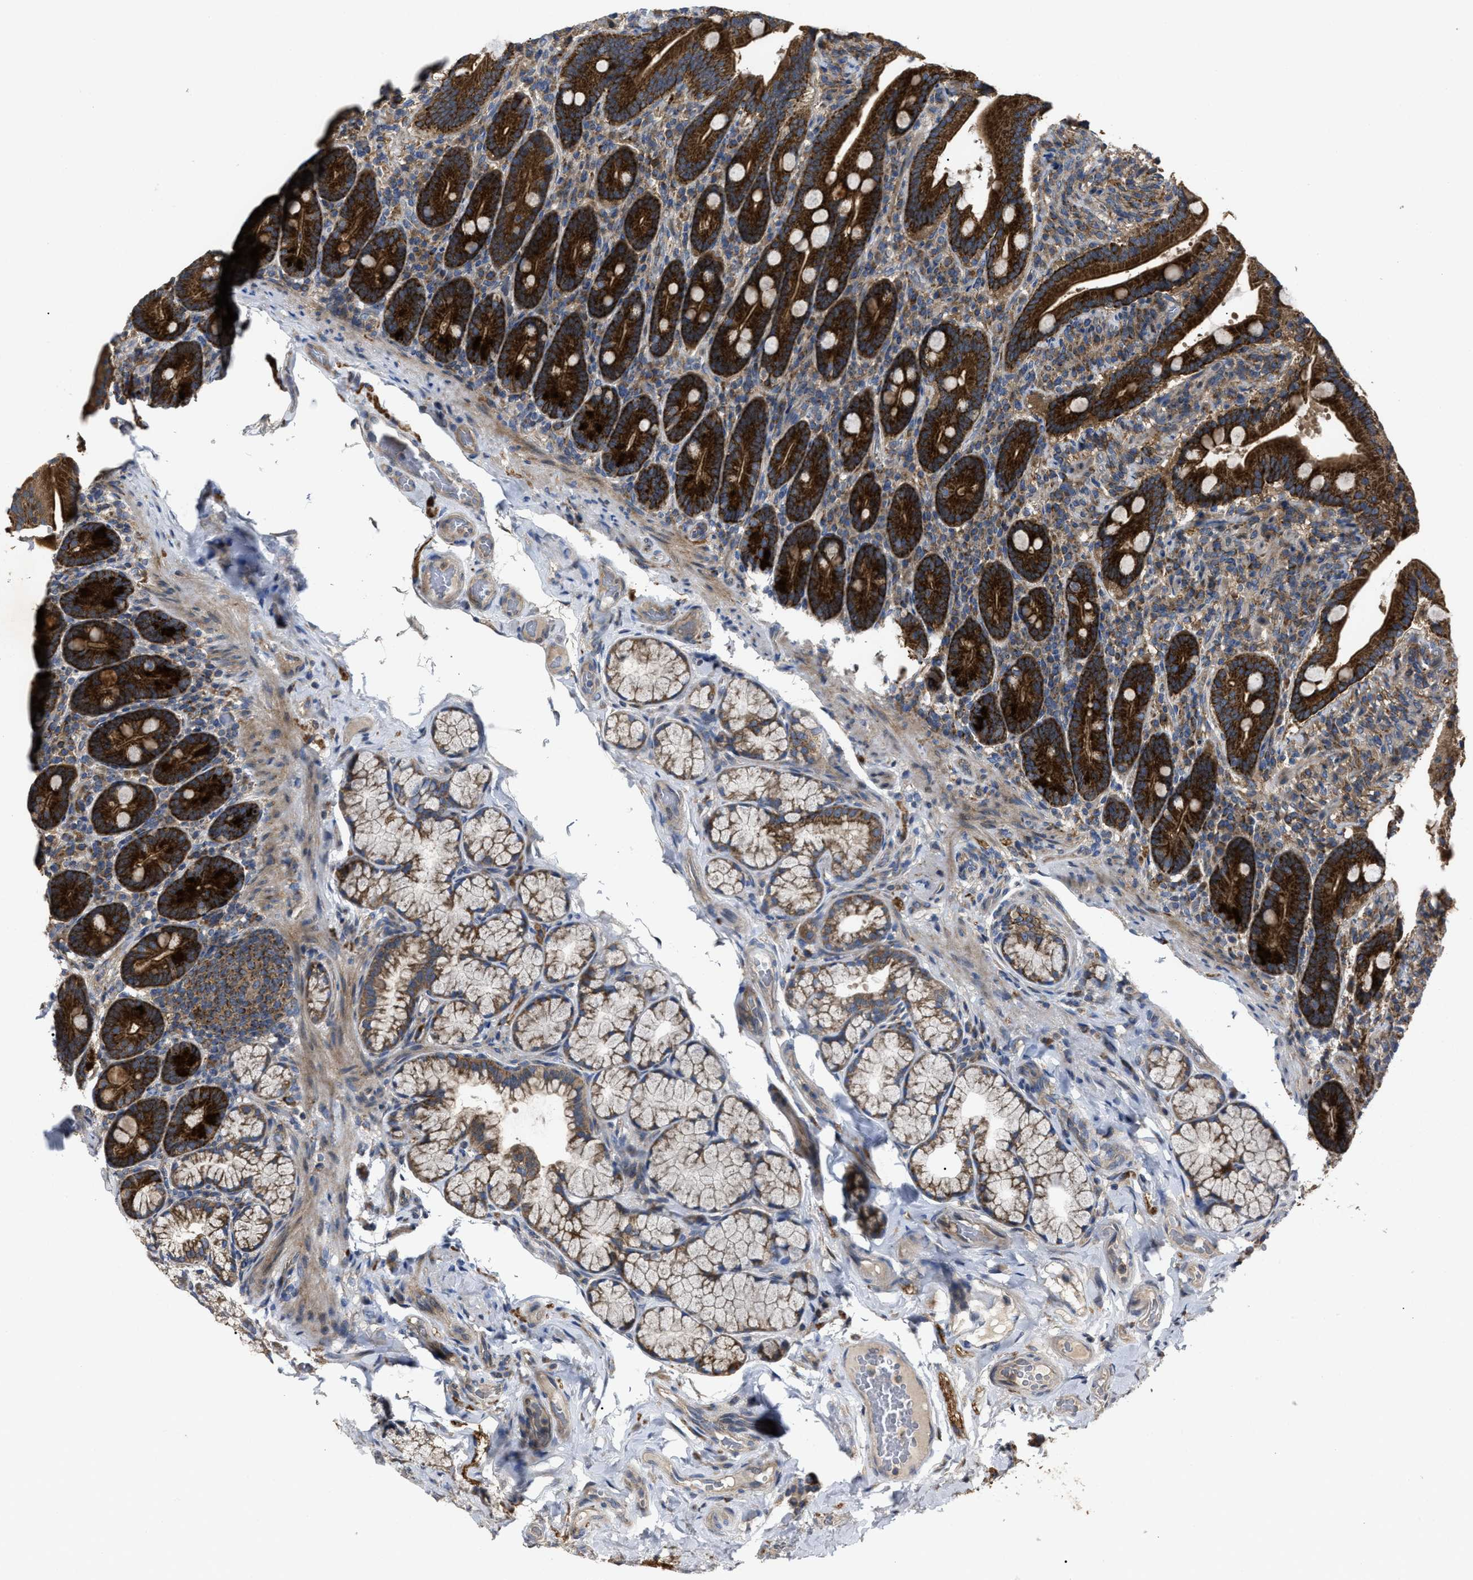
{"staining": {"intensity": "strong", "quantity": ">75%", "location": "cytoplasmic/membranous"}, "tissue": "duodenum", "cell_type": "Glandular cells", "image_type": "normal", "snomed": [{"axis": "morphology", "description": "Normal tissue, NOS"}, {"axis": "topography", "description": "Duodenum"}], "caption": "Brown immunohistochemical staining in benign duodenum demonstrates strong cytoplasmic/membranous positivity in about >75% of glandular cells.", "gene": "PASK", "patient": {"sex": "male", "age": 54}}